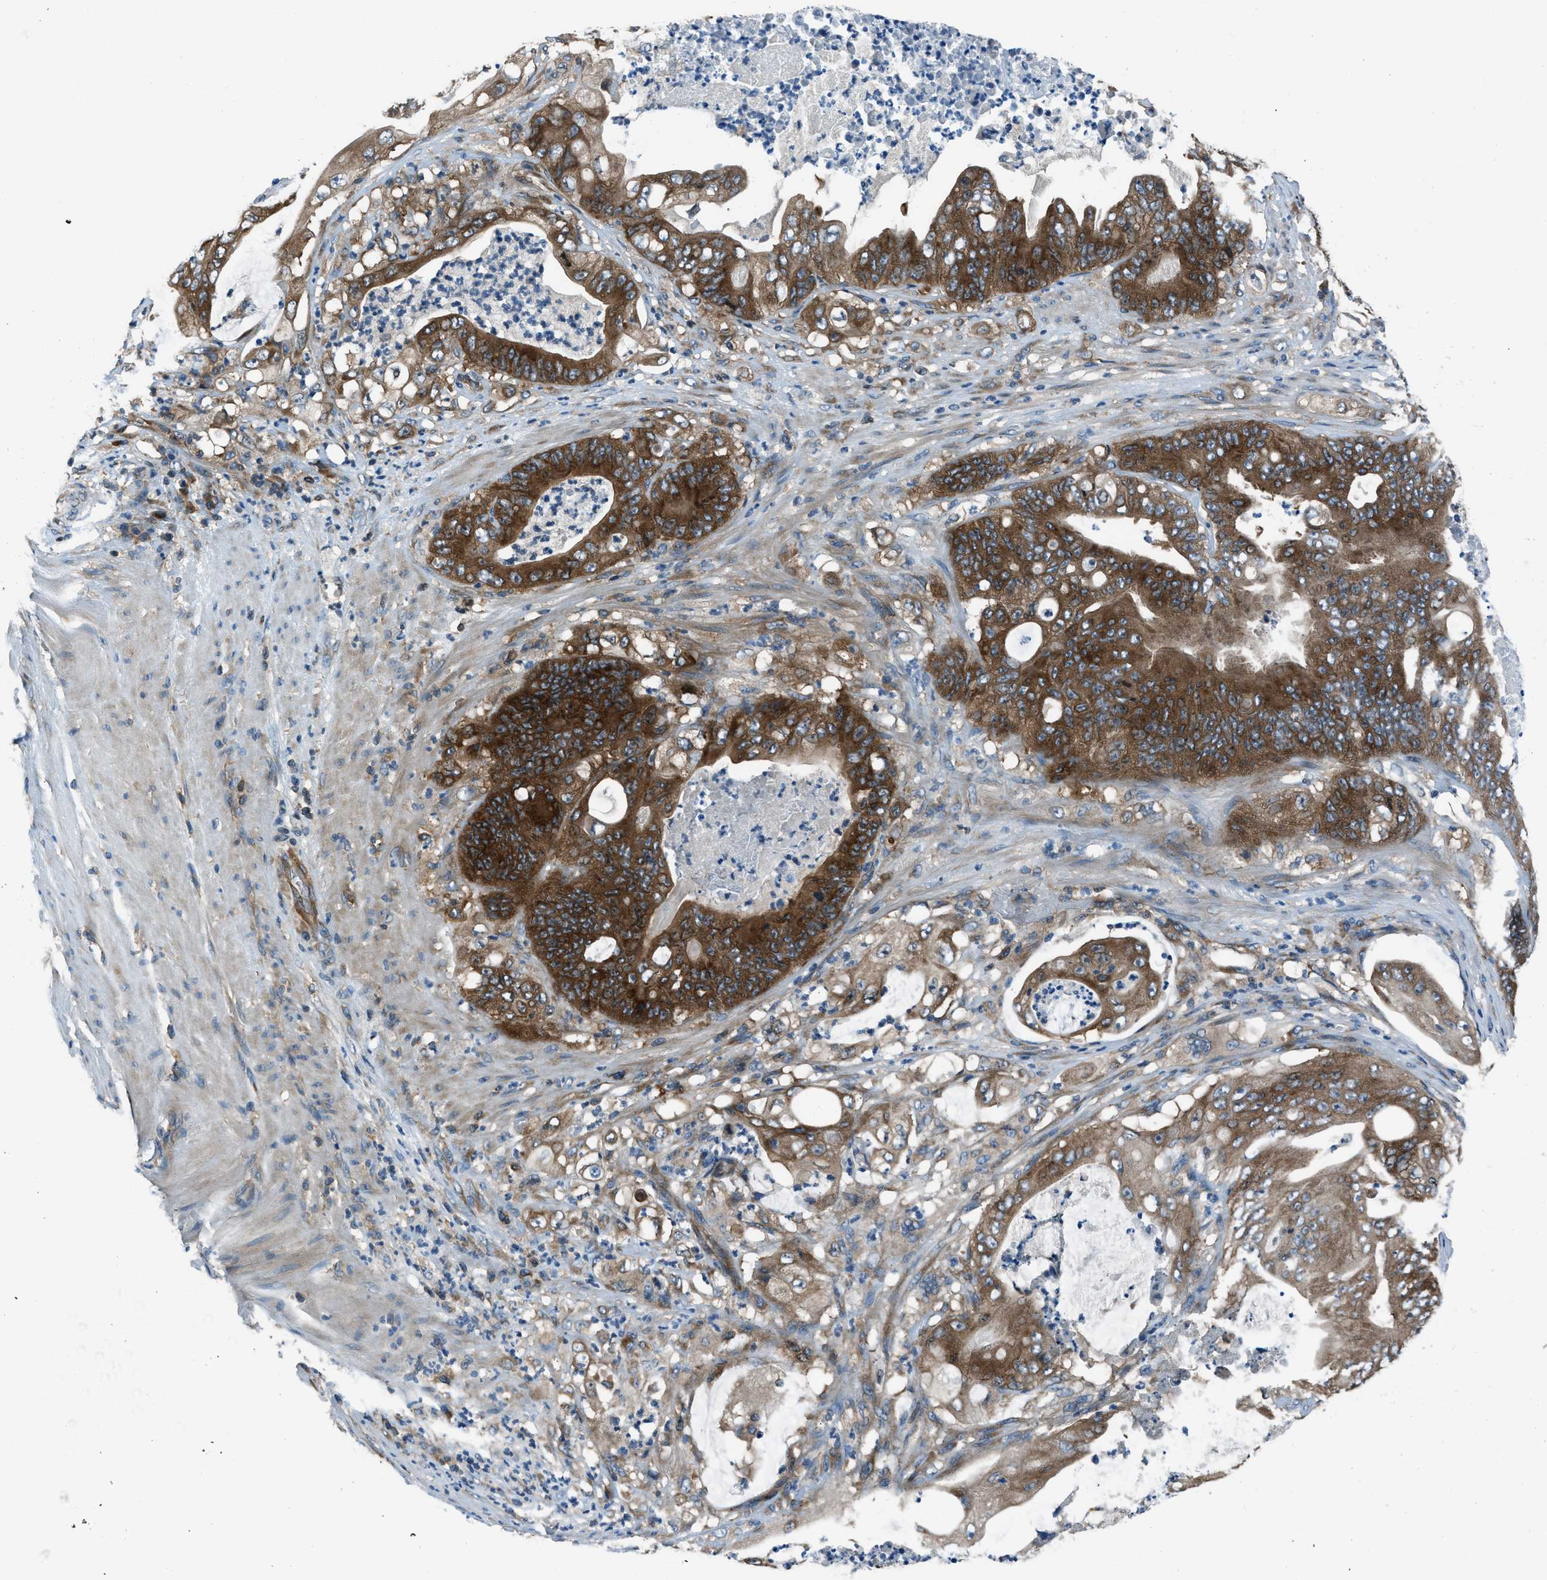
{"staining": {"intensity": "strong", "quantity": "25%-75%", "location": "cytoplasmic/membranous"}, "tissue": "stomach cancer", "cell_type": "Tumor cells", "image_type": "cancer", "snomed": [{"axis": "morphology", "description": "Adenocarcinoma, NOS"}, {"axis": "topography", "description": "Stomach"}], "caption": "Stomach adenocarcinoma stained with a protein marker exhibits strong staining in tumor cells.", "gene": "ARFGAP2", "patient": {"sex": "female", "age": 73}}